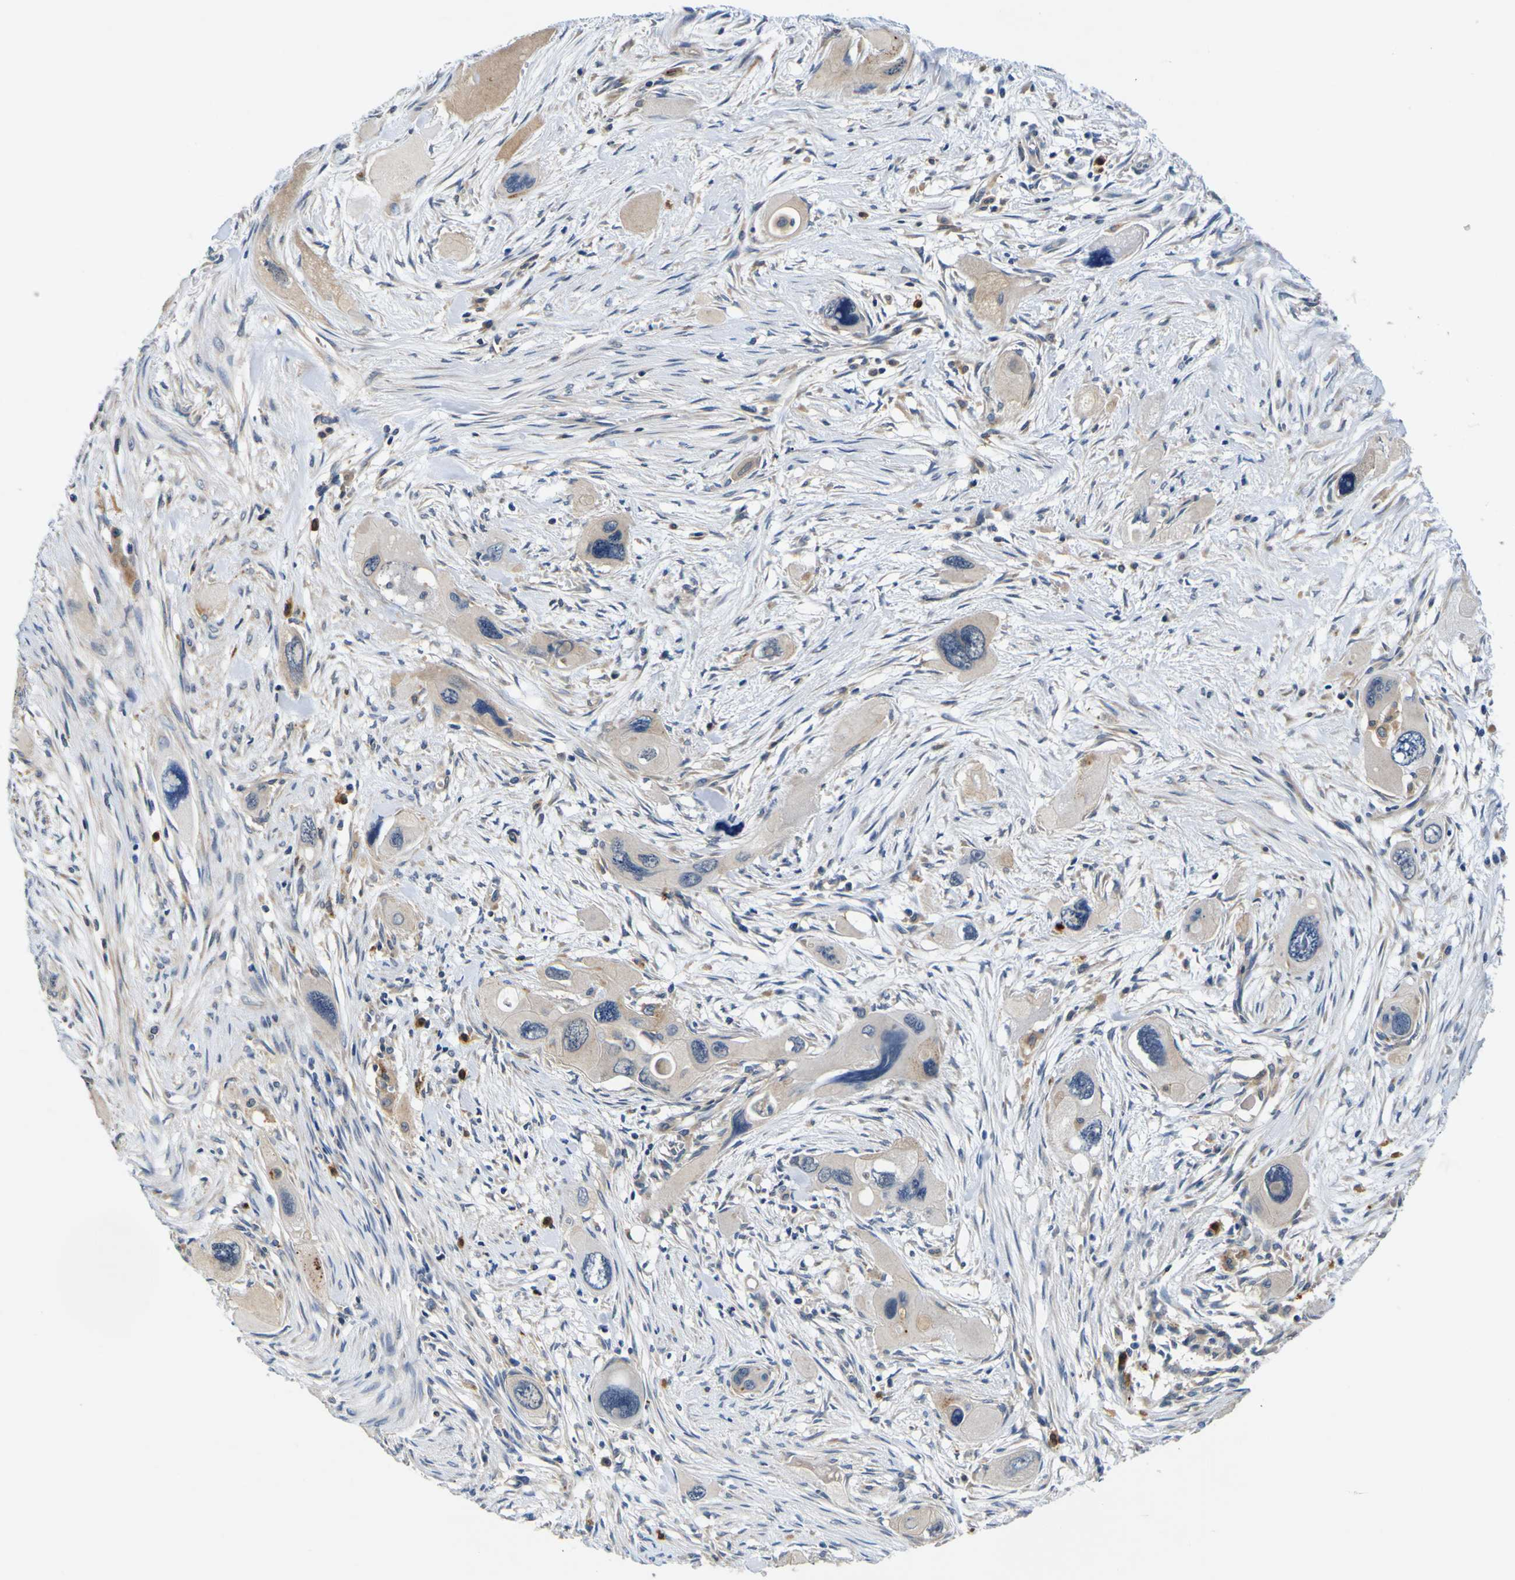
{"staining": {"intensity": "weak", "quantity": ">75%", "location": "cytoplasmic/membranous"}, "tissue": "pancreatic cancer", "cell_type": "Tumor cells", "image_type": "cancer", "snomed": [{"axis": "morphology", "description": "Adenocarcinoma, NOS"}, {"axis": "topography", "description": "Pancreas"}], "caption": "Weak cytoplasmic/membranous protein positivity is appreciated in about >75% of tumor cells in adenocarcinoma (pancreatic). (DAB (3,3'-diaminobenzidine) IHC, brown staining for protein, blue staining for nuclei).", "gene": "TNIK", "patient": {"sex": "male", "age": 73}}